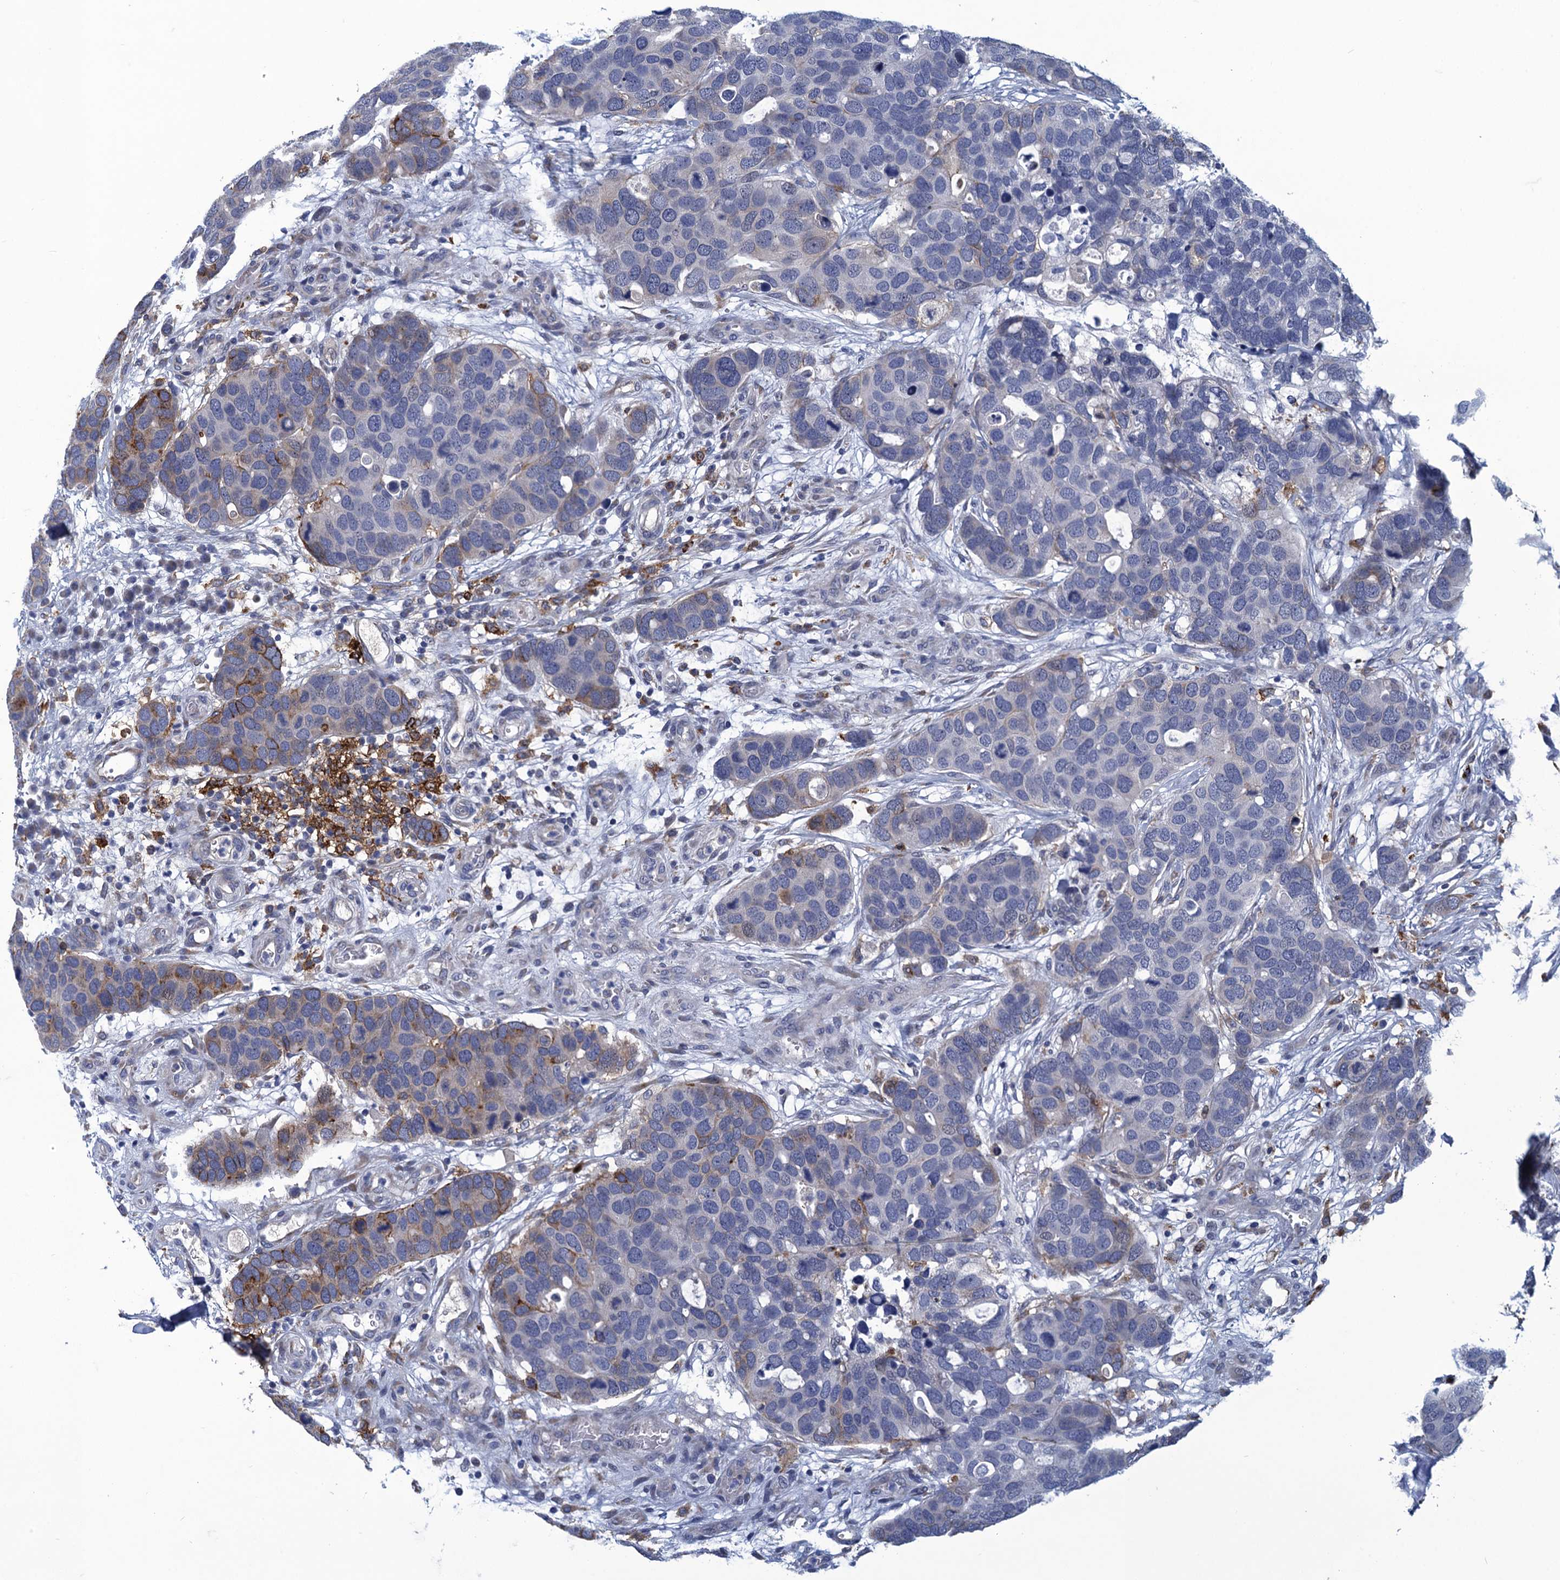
{"staining": {"intensity": "weak", "quantity": "<25%", "location": "cytoplasmic/membranous"}, "tissue": "breast cancer", "cell_type": "Tumor cells", "image_type": "cancer", "snomed": [{"axis": "morphology", "description": "Duct carcinoma"}, {"axis": "topography", "description": "Breast"}], "caption": "An IHC image of breast cancer (invasive ductal carcinoma) is shown. There is no staining in tumor cells of breast cancer (invasive ductal carcinoma).", "gene": "DNHD1", "patient": {"sex": "female", "age": 83}}